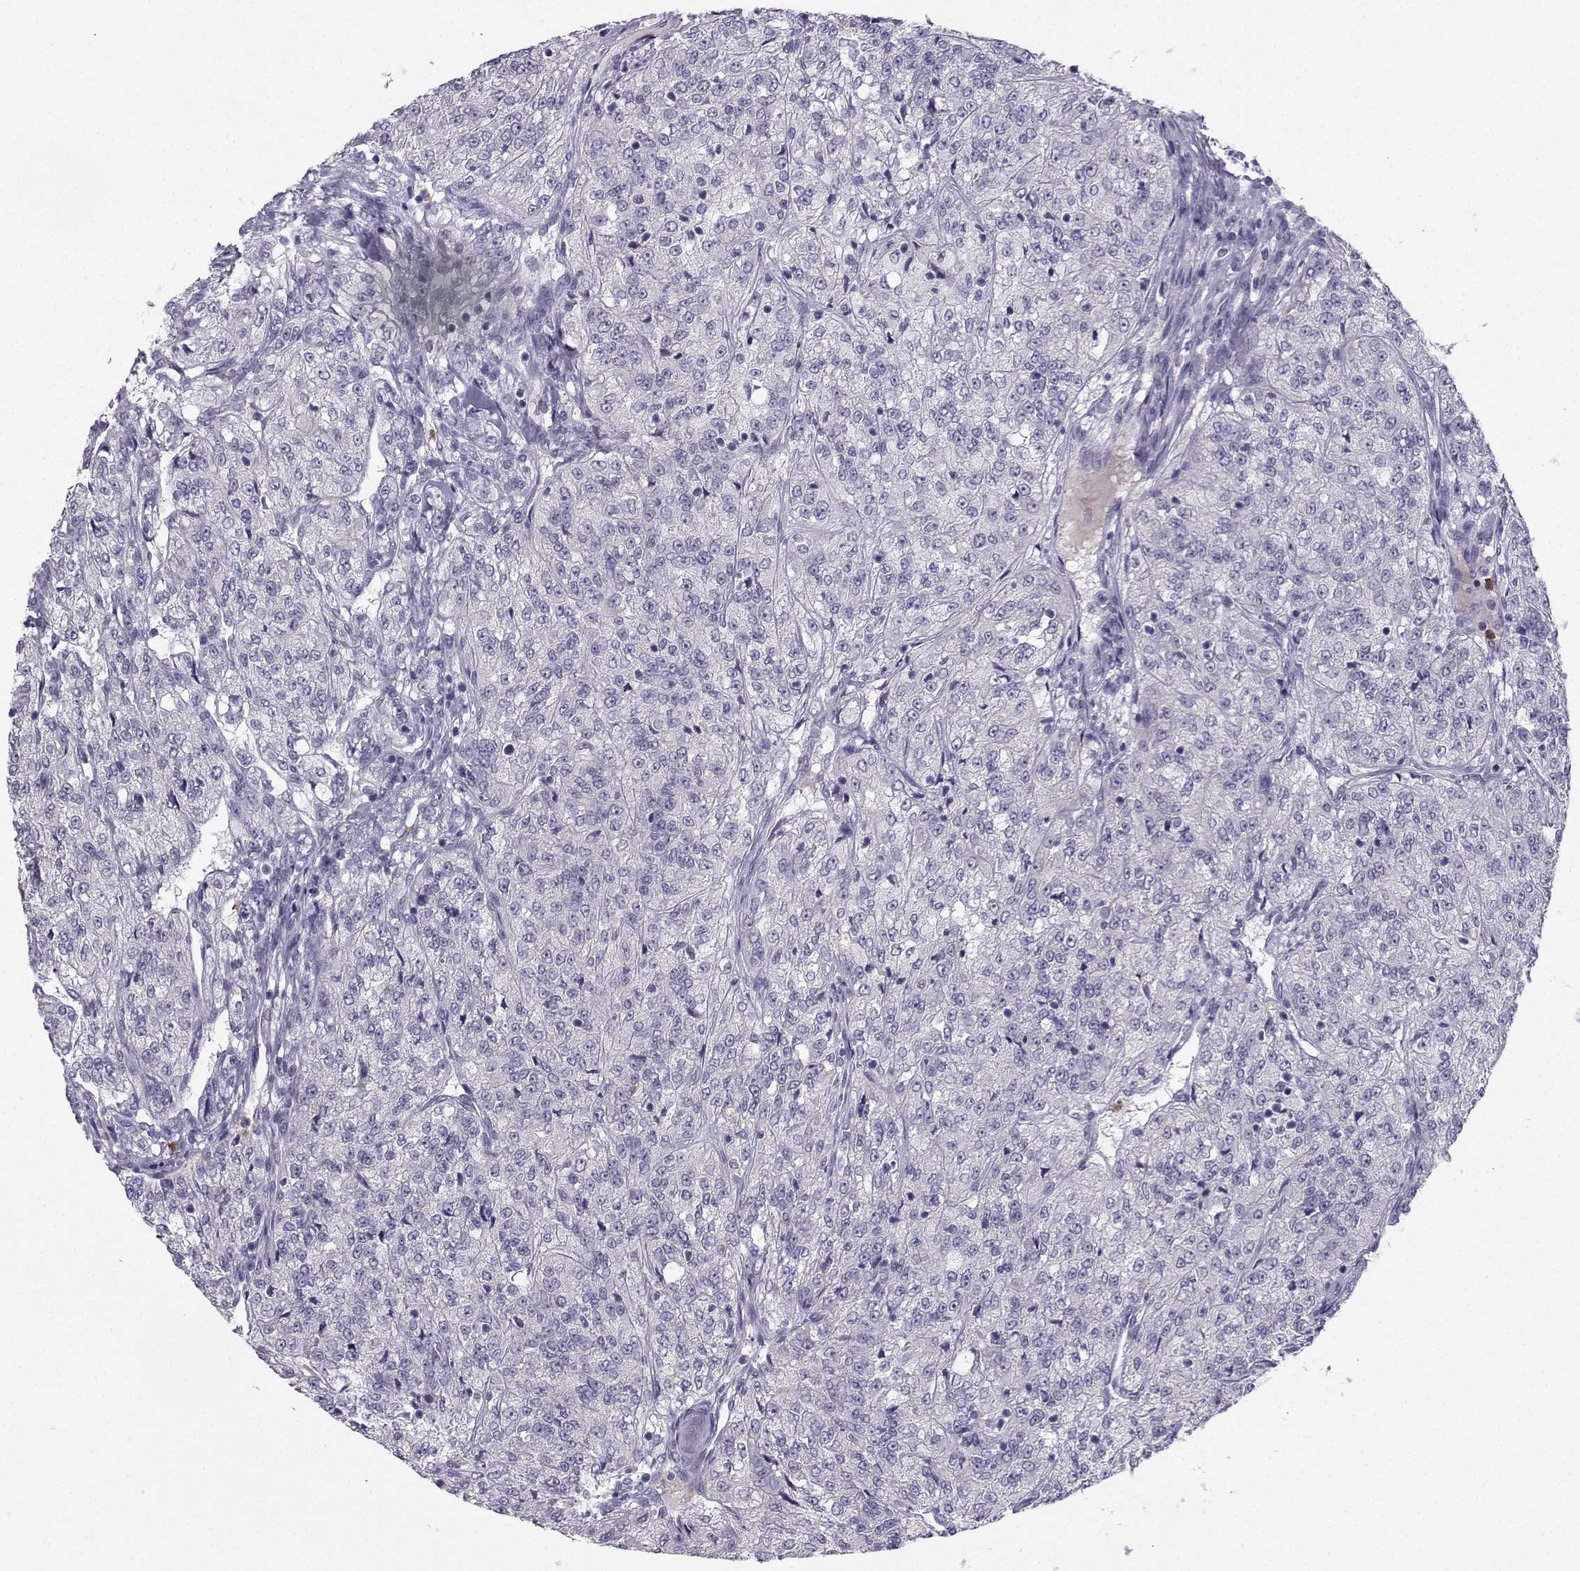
{"staining": {"intensity": "negative", "quantity": "none", "location": "none"}, "tissue": "renal cancer", "cell_type": "Tumor cells", "image_type": "cancer", "snomed": [{"axis": "morphology", "description": "Adenocarcinoma, NOS"}, {"axis": "topography", "description": "Kidney"}], "caption": "Renal adenocarcinoma was stained to show a protein in brown. There is no significant expression in tumor cells.", "gene": "CALY", "patient": {"sex": "female", "age": 63}}